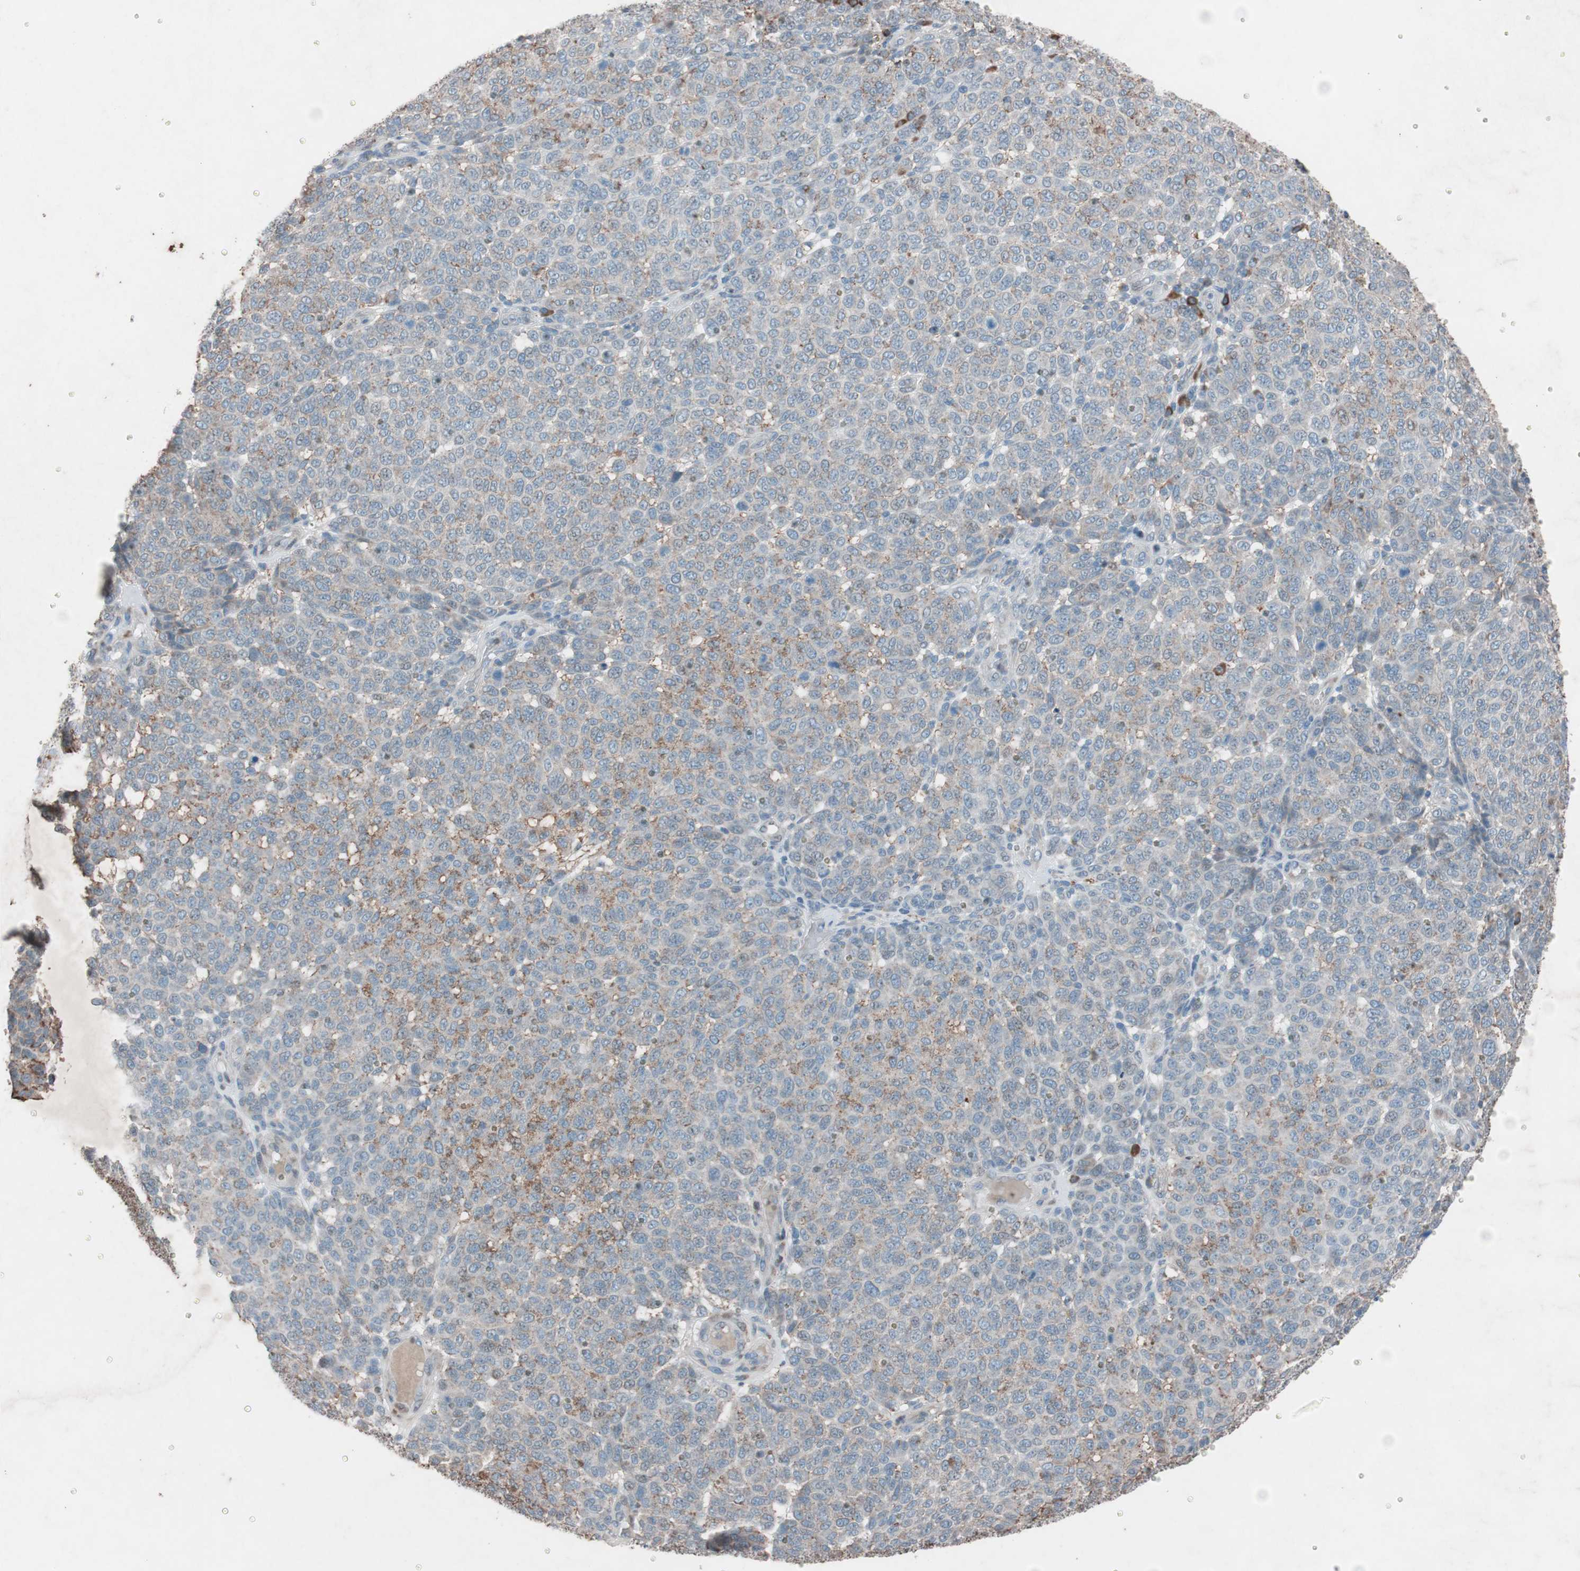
{"staining": {"intensity": "weak", "quantity": "25%-75%", "location": "cytoplasmic/membranous"}, "tissue": "melanoma", "cell_type": "Tumor cells", "image_type": "cancer", "snomed": [{"axis": "morphology", "description": "Malignant melanoma, NOS"}, {"axis": "topography", "description": "Skin"}], "caption": "Melanoma stained for a protein (brown) displays weak cytoplasmic/membranous positive staining in approximately 25%-75% of tumor cells.", "gene": "GRB7", "patient": {"sex": "male", "age": 59}}